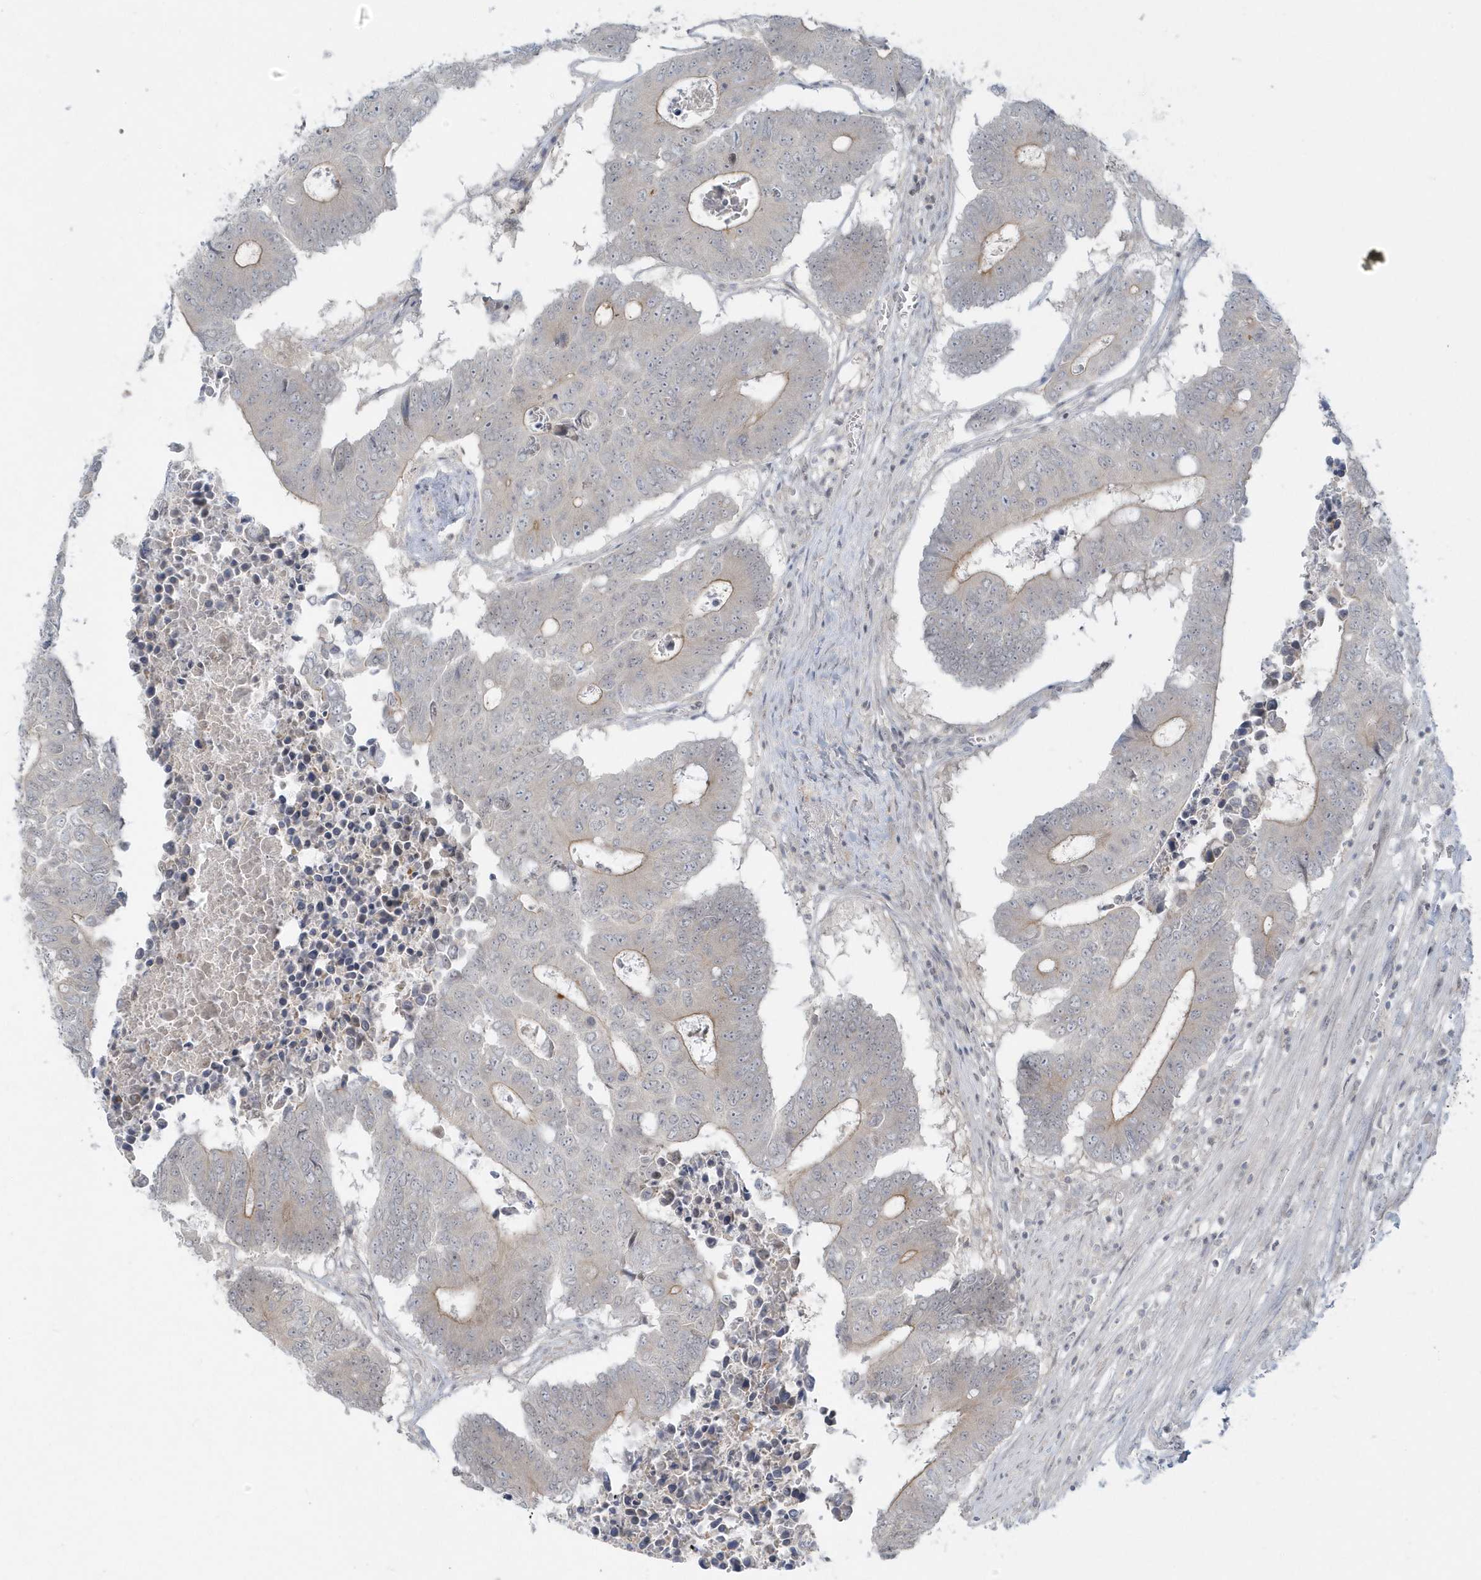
{"staining": {"intensity": "weak", "quantity": "25%-75%", "location": "cytoplasmic/membranous"}, "tissue": "colorectal cancer", "cell_type": "Tumor cells", "image_type": "cancer", "snomed": [{"axis": "morphology", "description": "Adenocarcinoma, NOS"}, {"axis": "topography", "description": "Colon"}], "caption": "Colorectal cancer stained for a protein (brown) demonstrates weak cytoplasmic/membranous positive positivity in about 25%-75% of tumor cells.", "gene": "BLTP3A", "patient": {"sex": "male", "age": 87}}